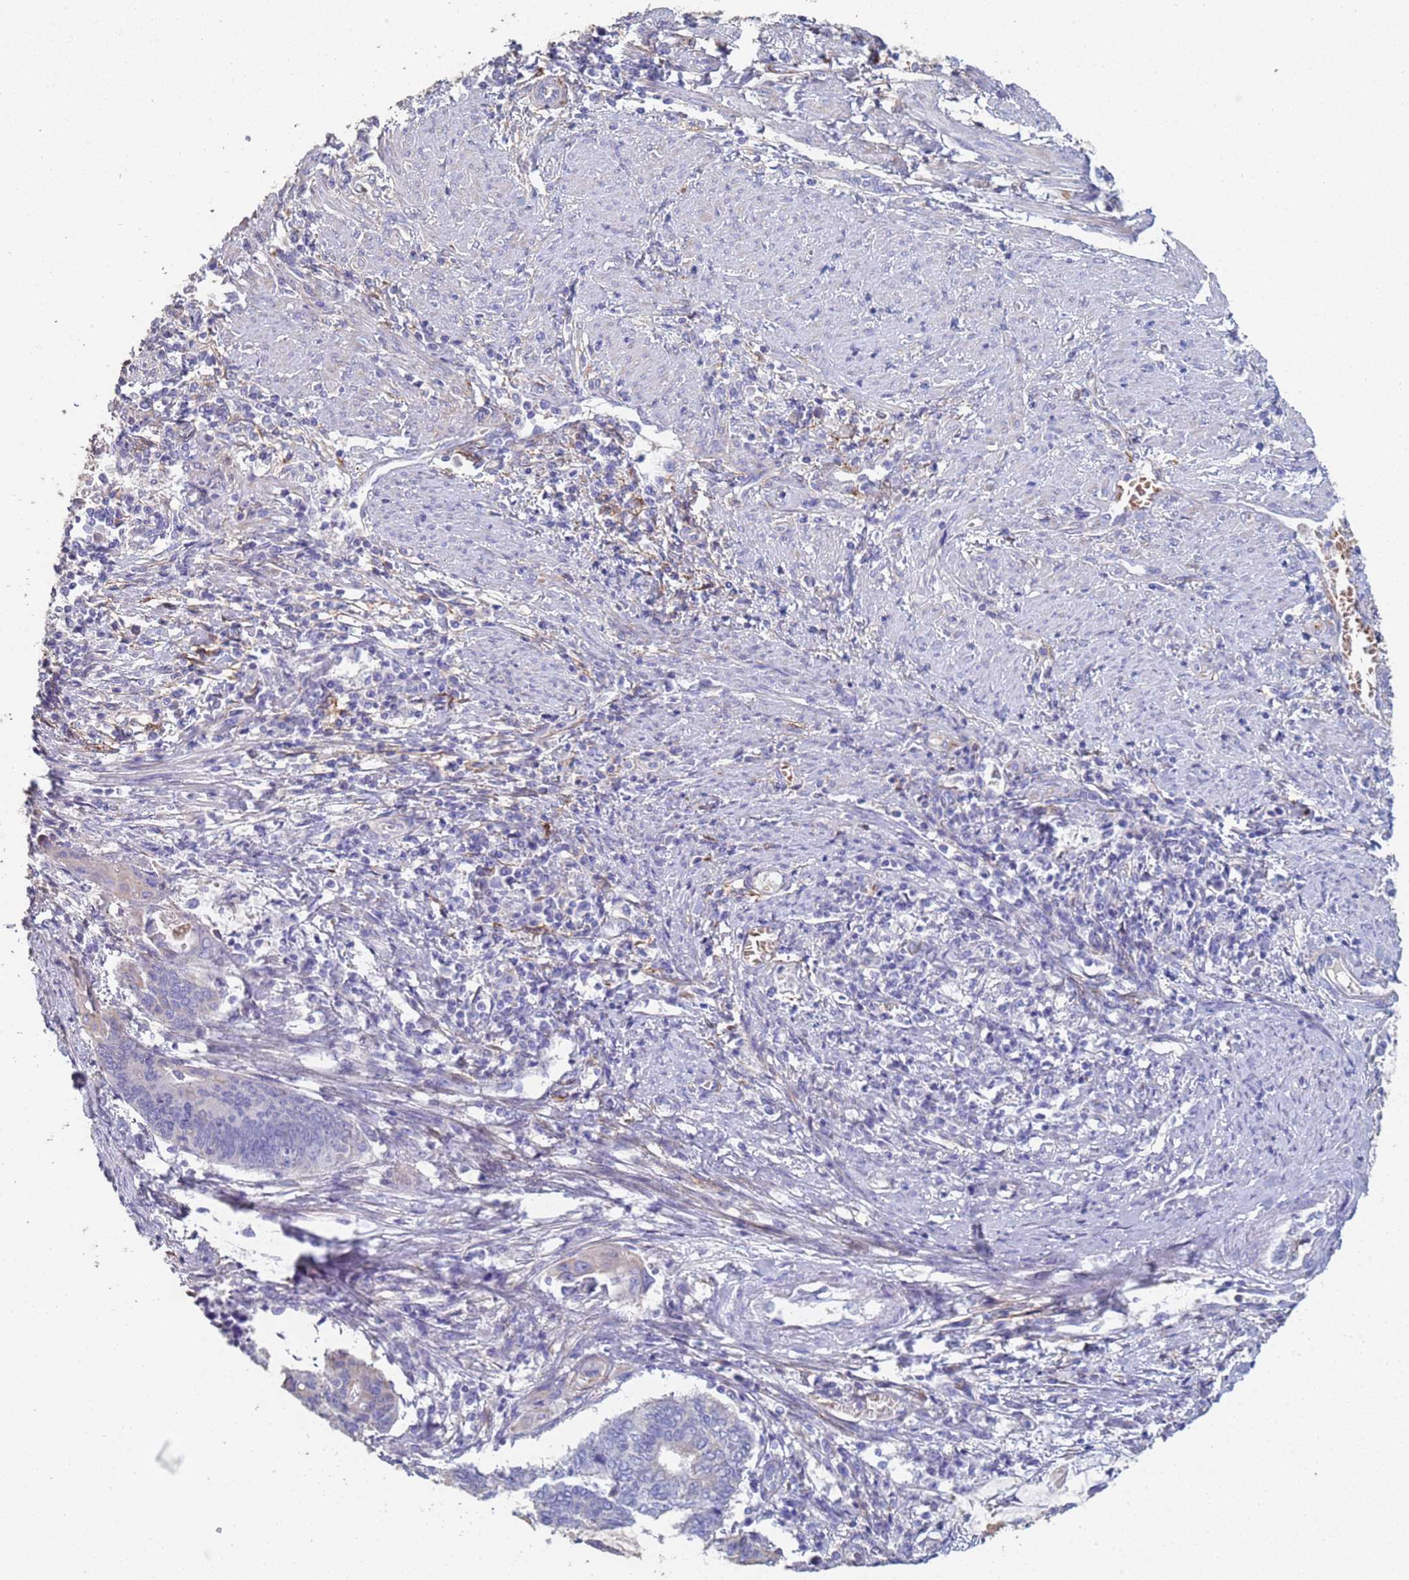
{"staining": {"intensity": "negative", "quantity": "none", "location": "none"}, "tissue": "endometrial cancer", "cell_type": "Tumor cells", "image_type": "cancer", "snomed": [{"axis": "morphology", "description": "Adenocarcinoma, NOS"}, {"axis": "topography", "description": "Uterus"}, {"axis": "topography", "description": "Endometrium"}], "caption": "Immunohistochemical staining of adenocarcinoma (endometrial) shows no significant expression in tumor cells.", "gene": "ABCA8", "patient": {"sex": "female", "age": 70}}